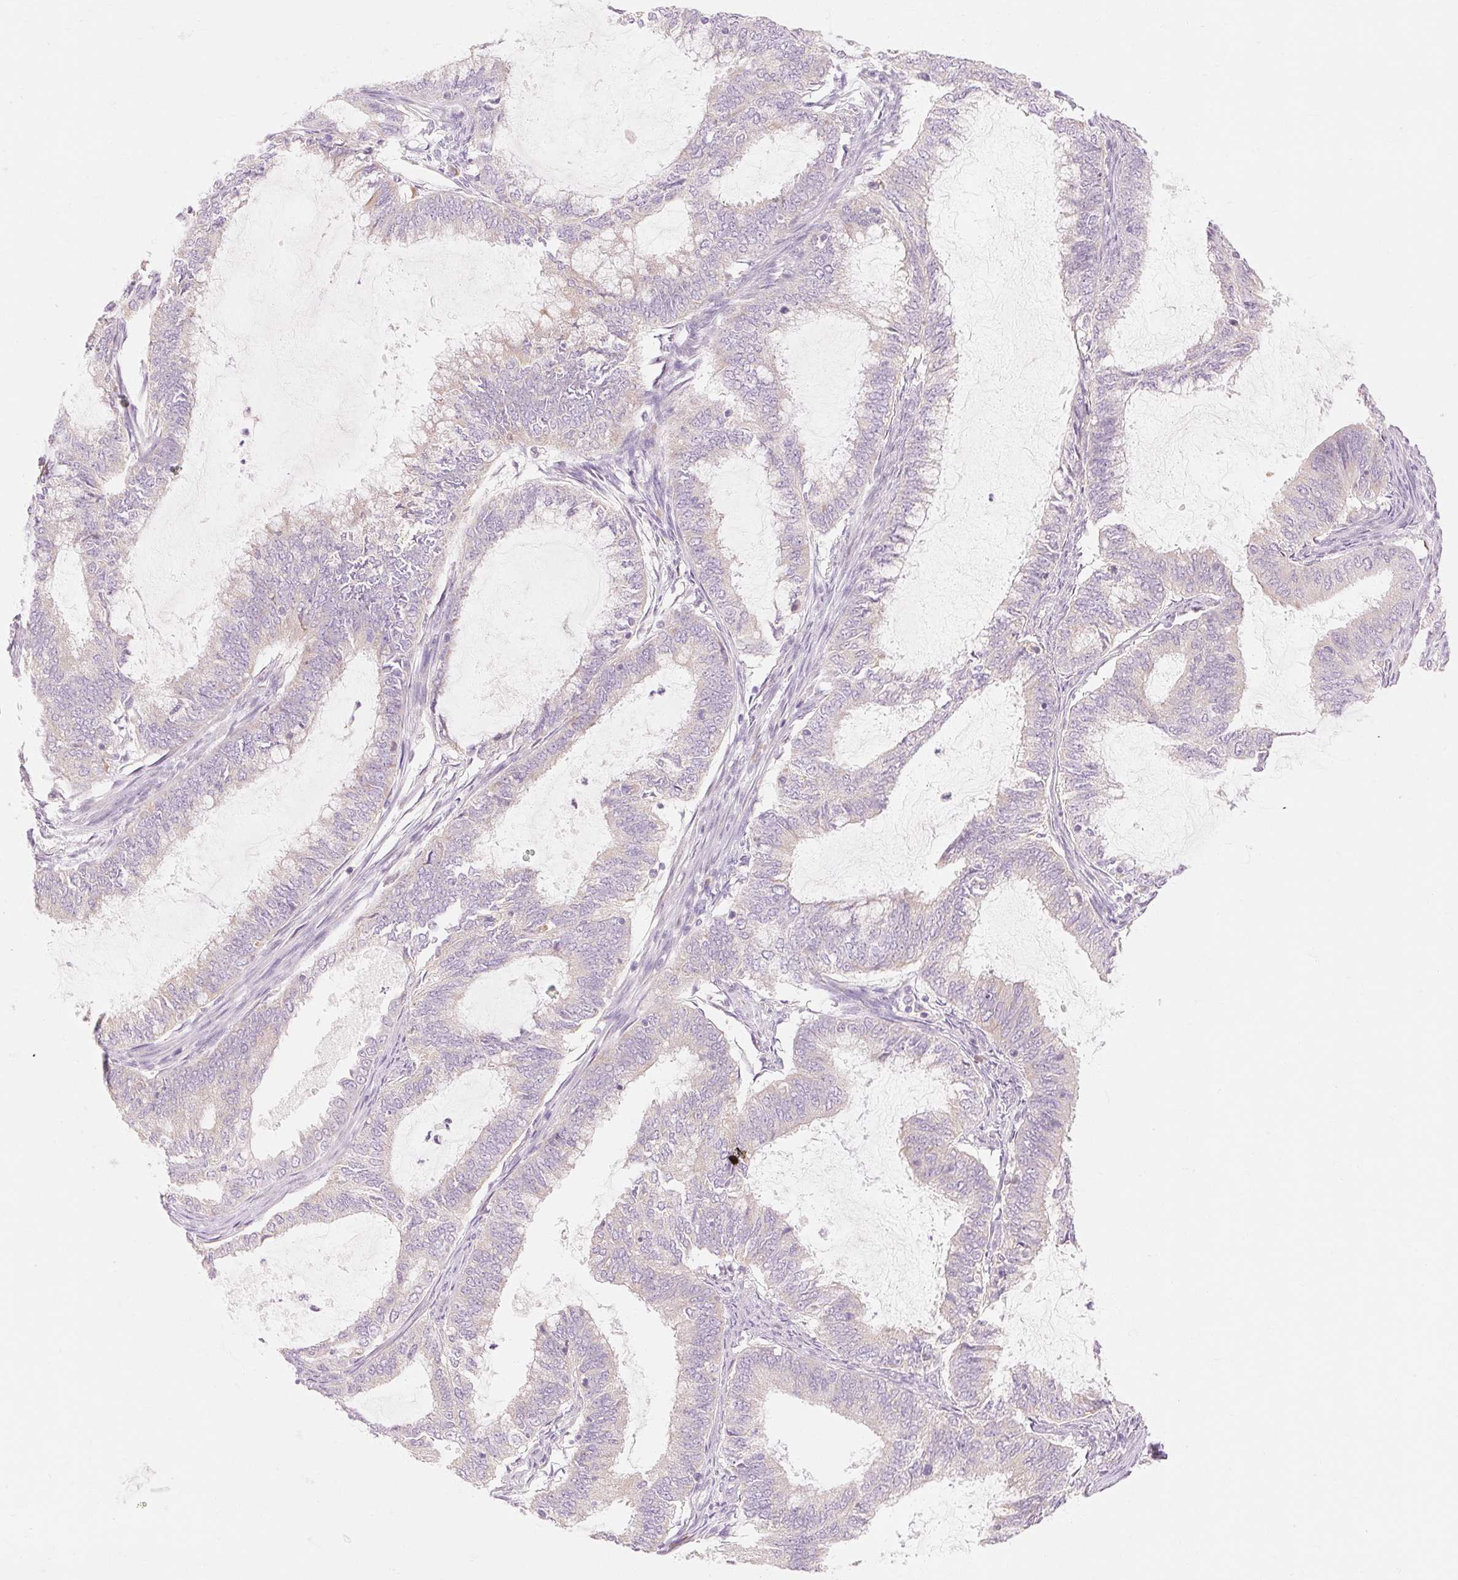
{"staining": {"intensity": "weak", "quantity": "25%-75%", "location": "cytoplasmic/membranous"}, "tissue": "endometrial cancer", "cell_type": "Tumor cells", "image_type": "cancer", "snomed": [{"axis": "morphology", "description": "Adenocarcinoma, NOS"}, {"axis": "topography", "description": "Endometrium"}], "caption": "The image reveals immunohistochemical staining of endometrial cancer (adenocarcinoma). There is weak cytoplasmic/membranous expression is present in approximately 25%-75% of tumor cells. Using DAB (3,3'-diaminobenzidine) (brown) and hematoxylin (blue) stains, captured at high magnification using brightfield microscopy.", "gene": "MYO1D", "patient": {"sex": "female", "age": 51}}